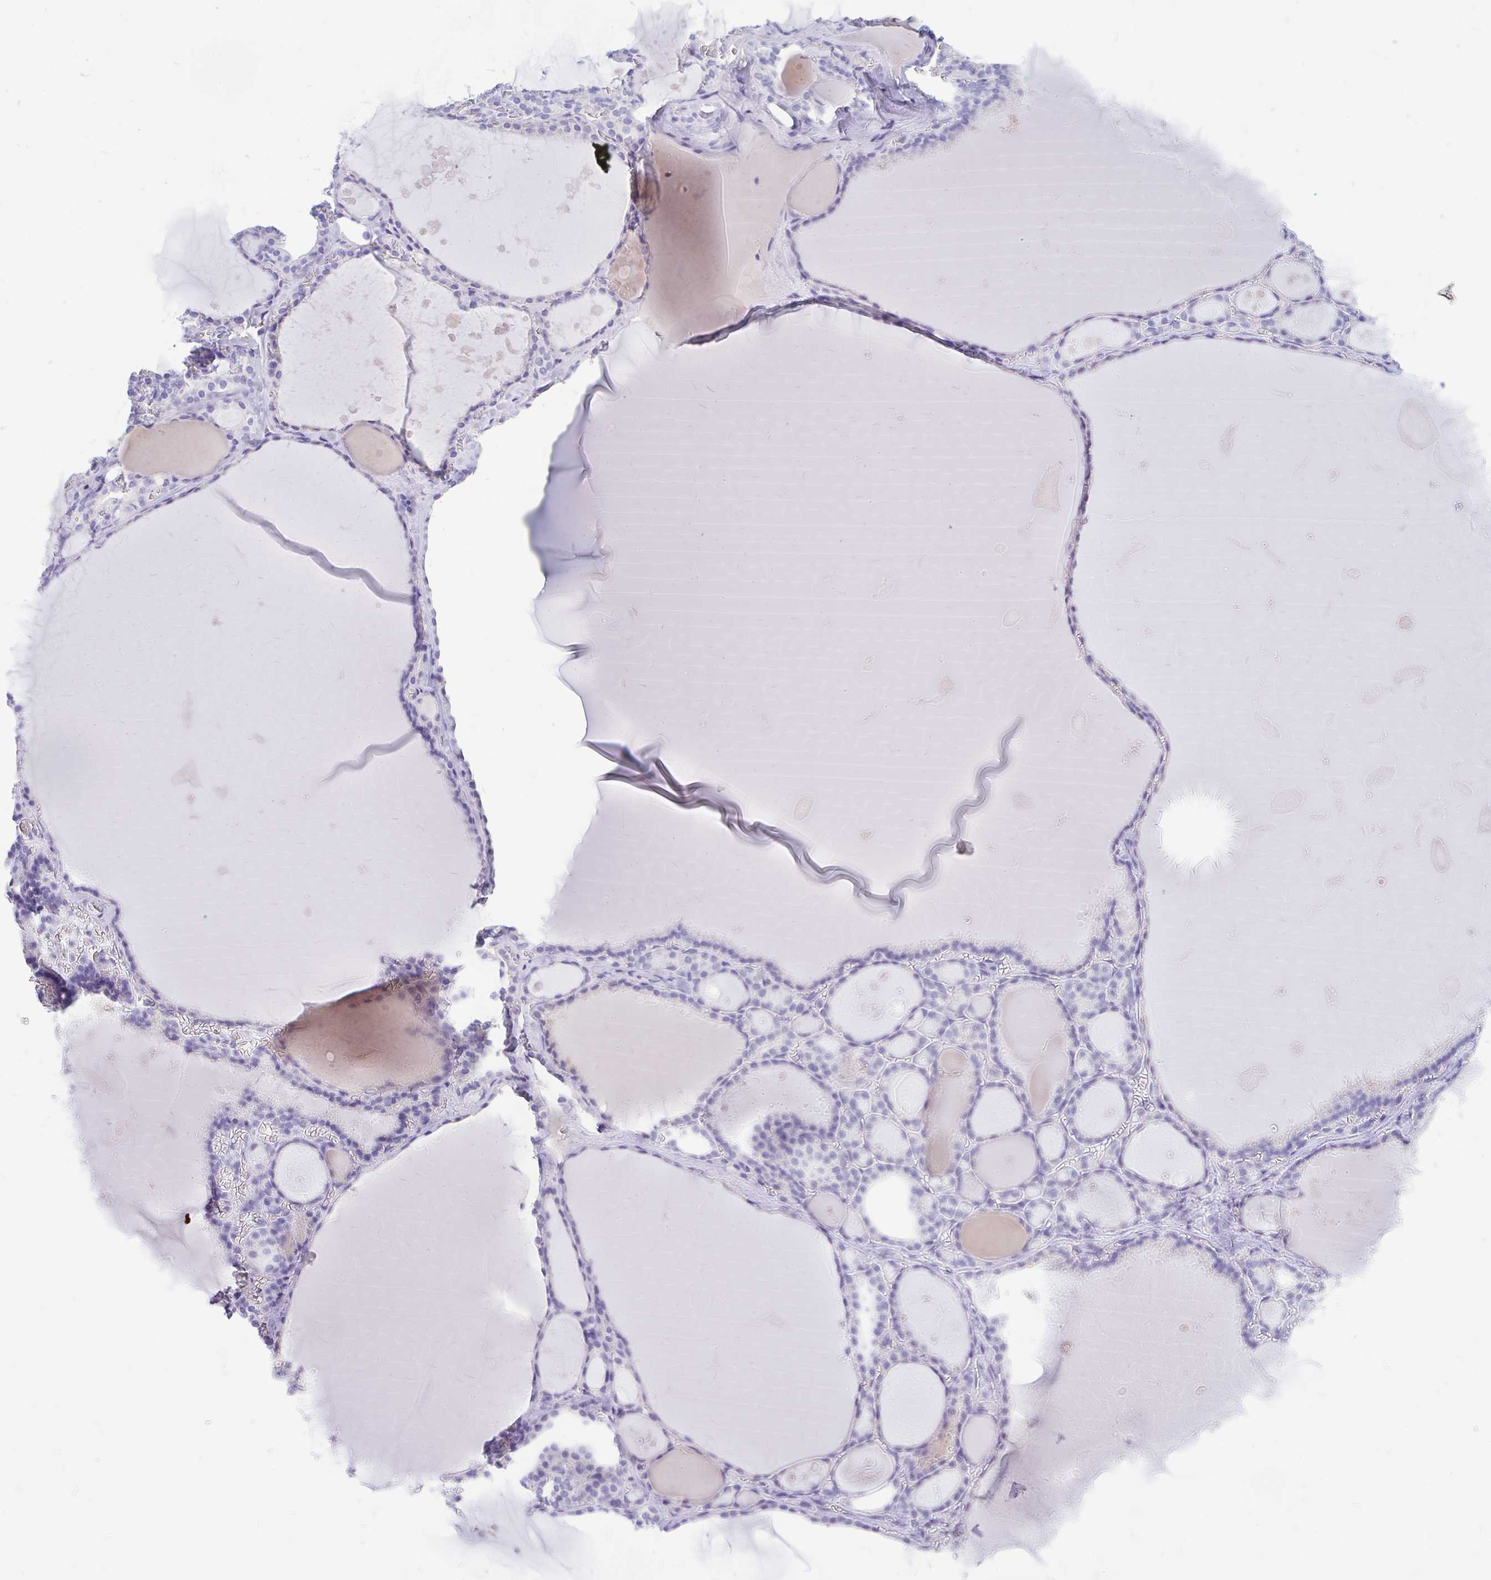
{"staining": {"intensity": "negative", "quantity": "none", "location": "none"}, "tissue": "thyroid gland", "cell_type": "Glandular cells", "image_type": "normal", "snomed": [{"axis": "morphology", "description": "Normal tissue, NOS"}, {"axis": "topography", "description": "Thyroid gland"}], "caption": "Immunohistochemical staining of unremarkable human thyroid gland exhibits no significant positivity in glandular cells.", "gene": "MAP1LC3A", "patient": {"sex": "male", "age": 56}}